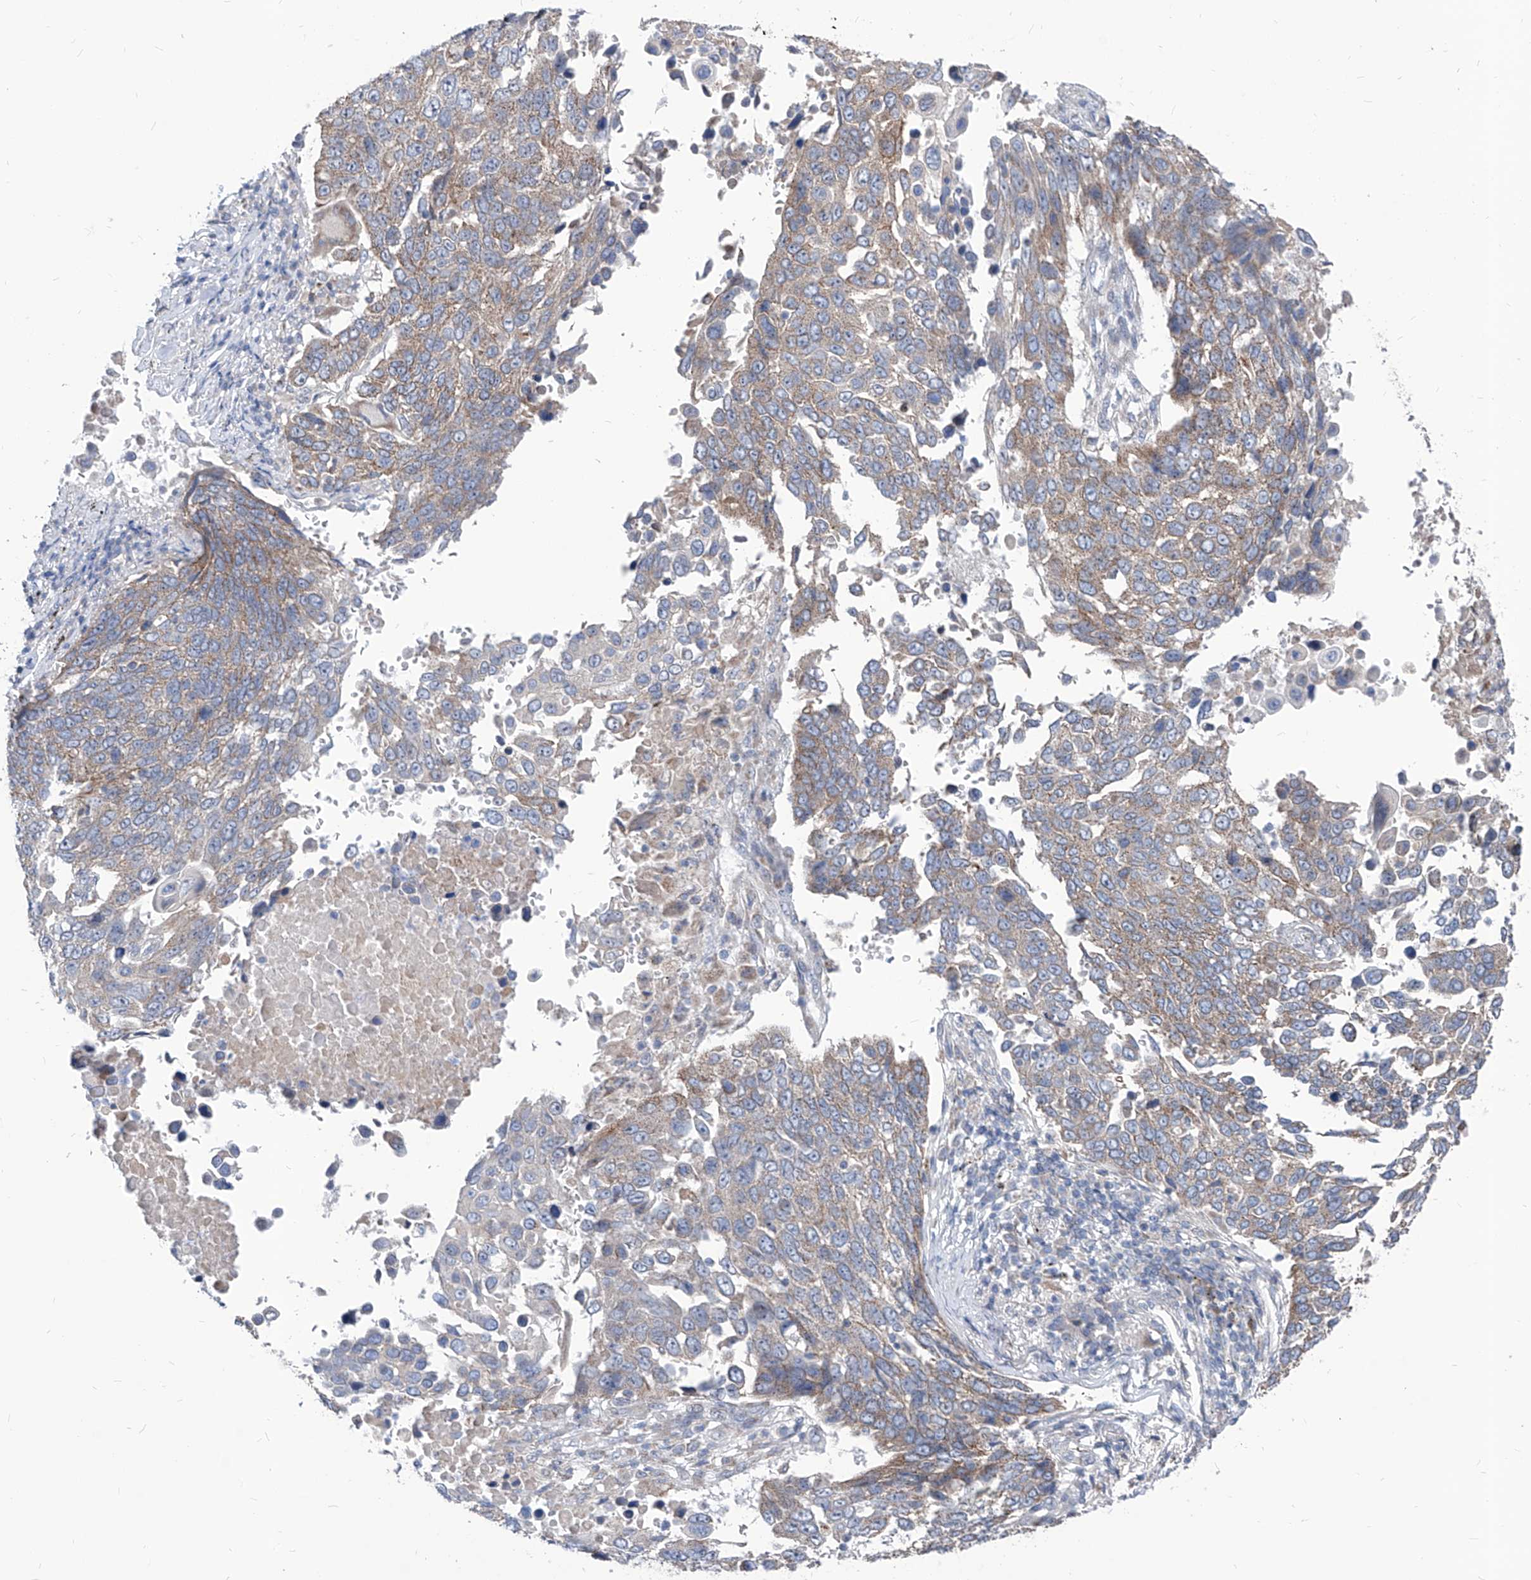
{"staining": {"intensity": "weak", "quantity": ">75%", "location": "cytoplasmic/membranous"}, "tissue": "lung cancer", "cell_type": "Tumor cells", "image_type": "cancer", "snomed": [{"axis": "morphology", "description": "Squamous cell carcinoma, NOS"}, {"axis": "topography", "description": "Lung"}], "caption": "A low amount of weak cytoplasmic/membranous expression is seen in about >75% of tumor cells in lung squamous cell carcinoma tissue. (brown staining indicates protein expression, while blue staining denotes nuclei).", "gene": "AGPS", "patient": {"sex": "male", "age": 66}}